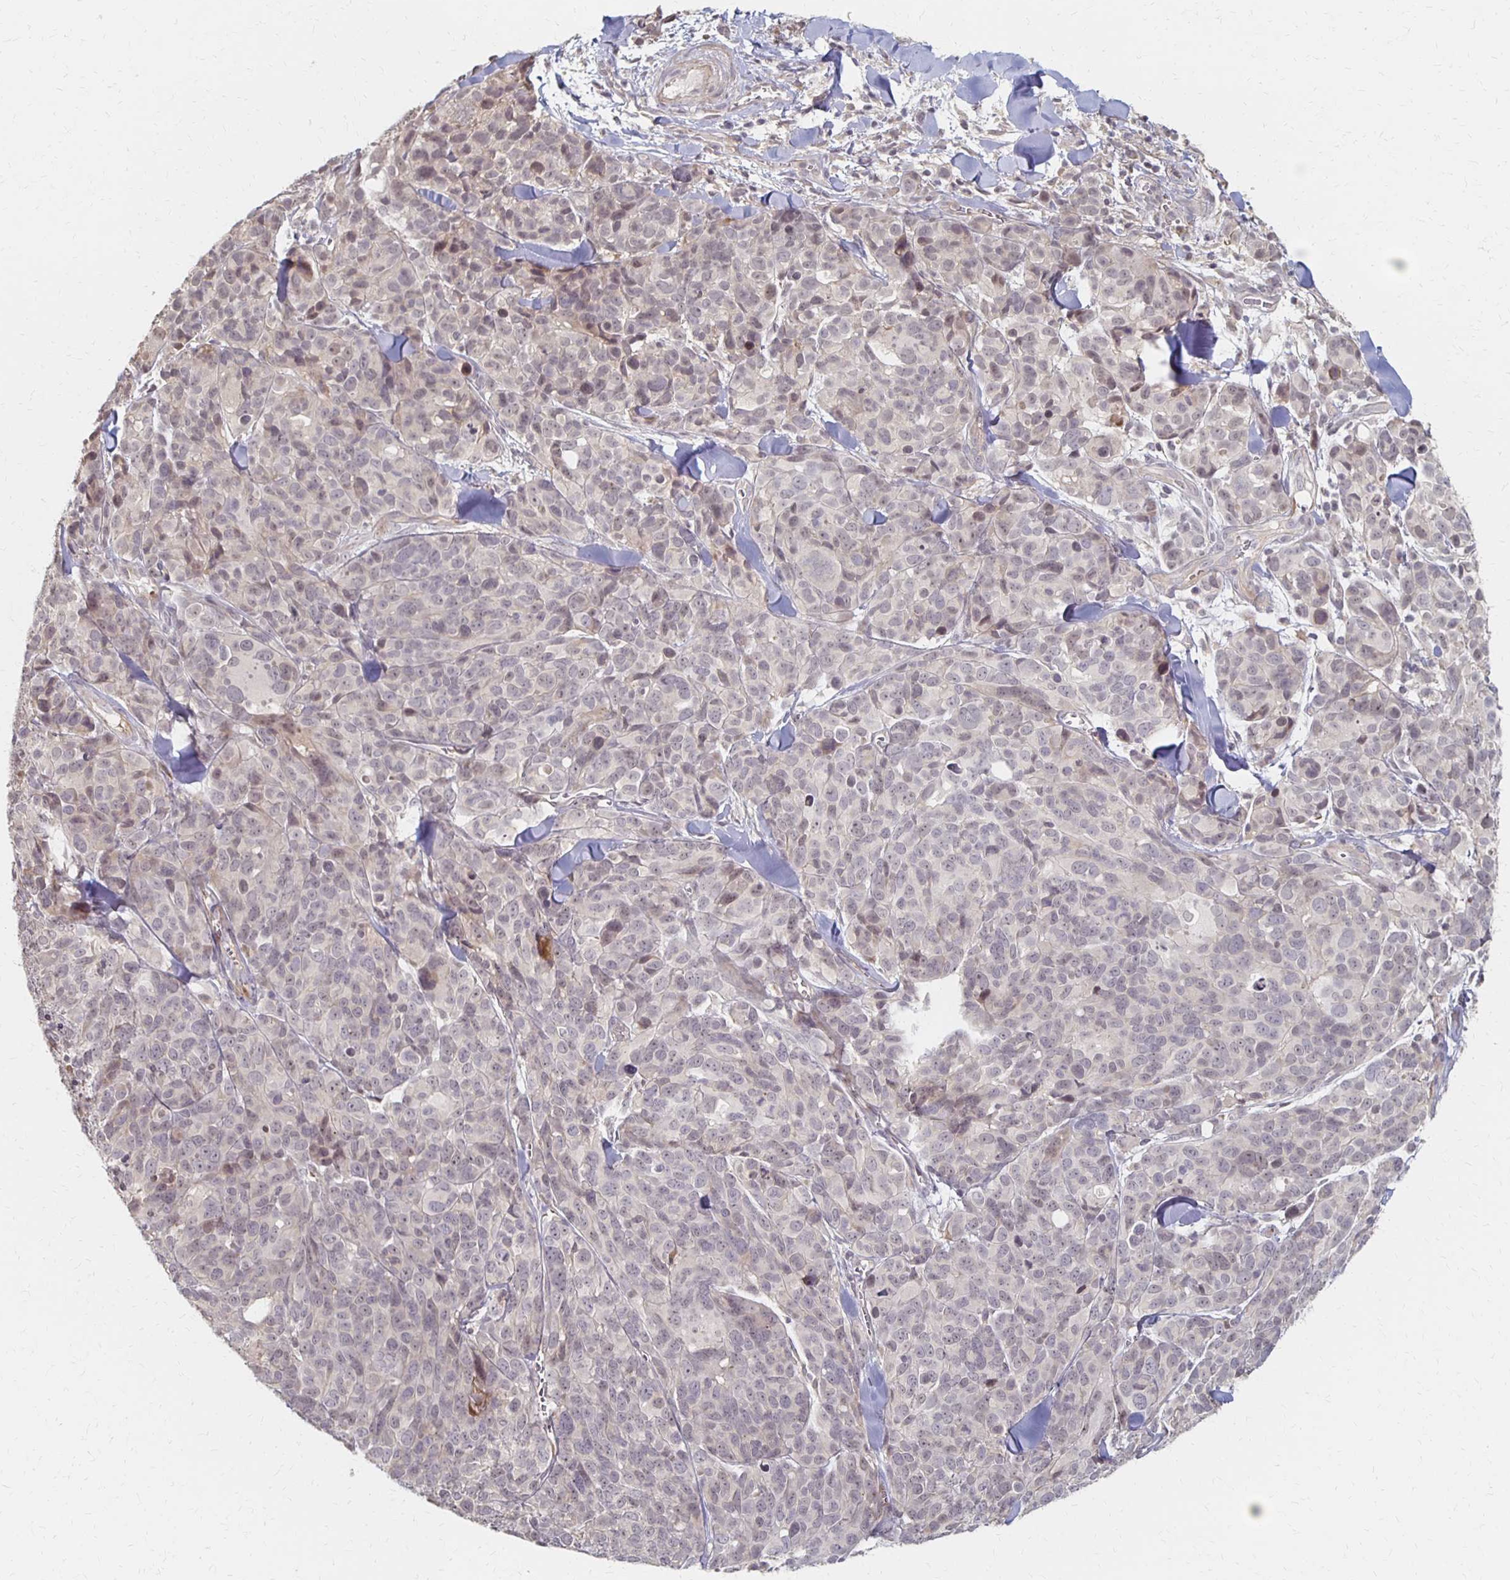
{"staining": {"intensity": "weak", "quantity": "<25%", "location": "nuclear"}, "tissue": "melanoma", "cell_type": "Tumor cells", "image_type": "cancer", "snomed": [{"axis": "morphology", "description": "Malignant melanoma, NOS"}, {"axis": "topography", "description": "Skin"}], "caption": "The immunohistochemistry histopathology image has no significant expression in tumor cells of melanoma tissue.", "gene": "PRKCB", "patient": {"sex": "male", "age": 51}}